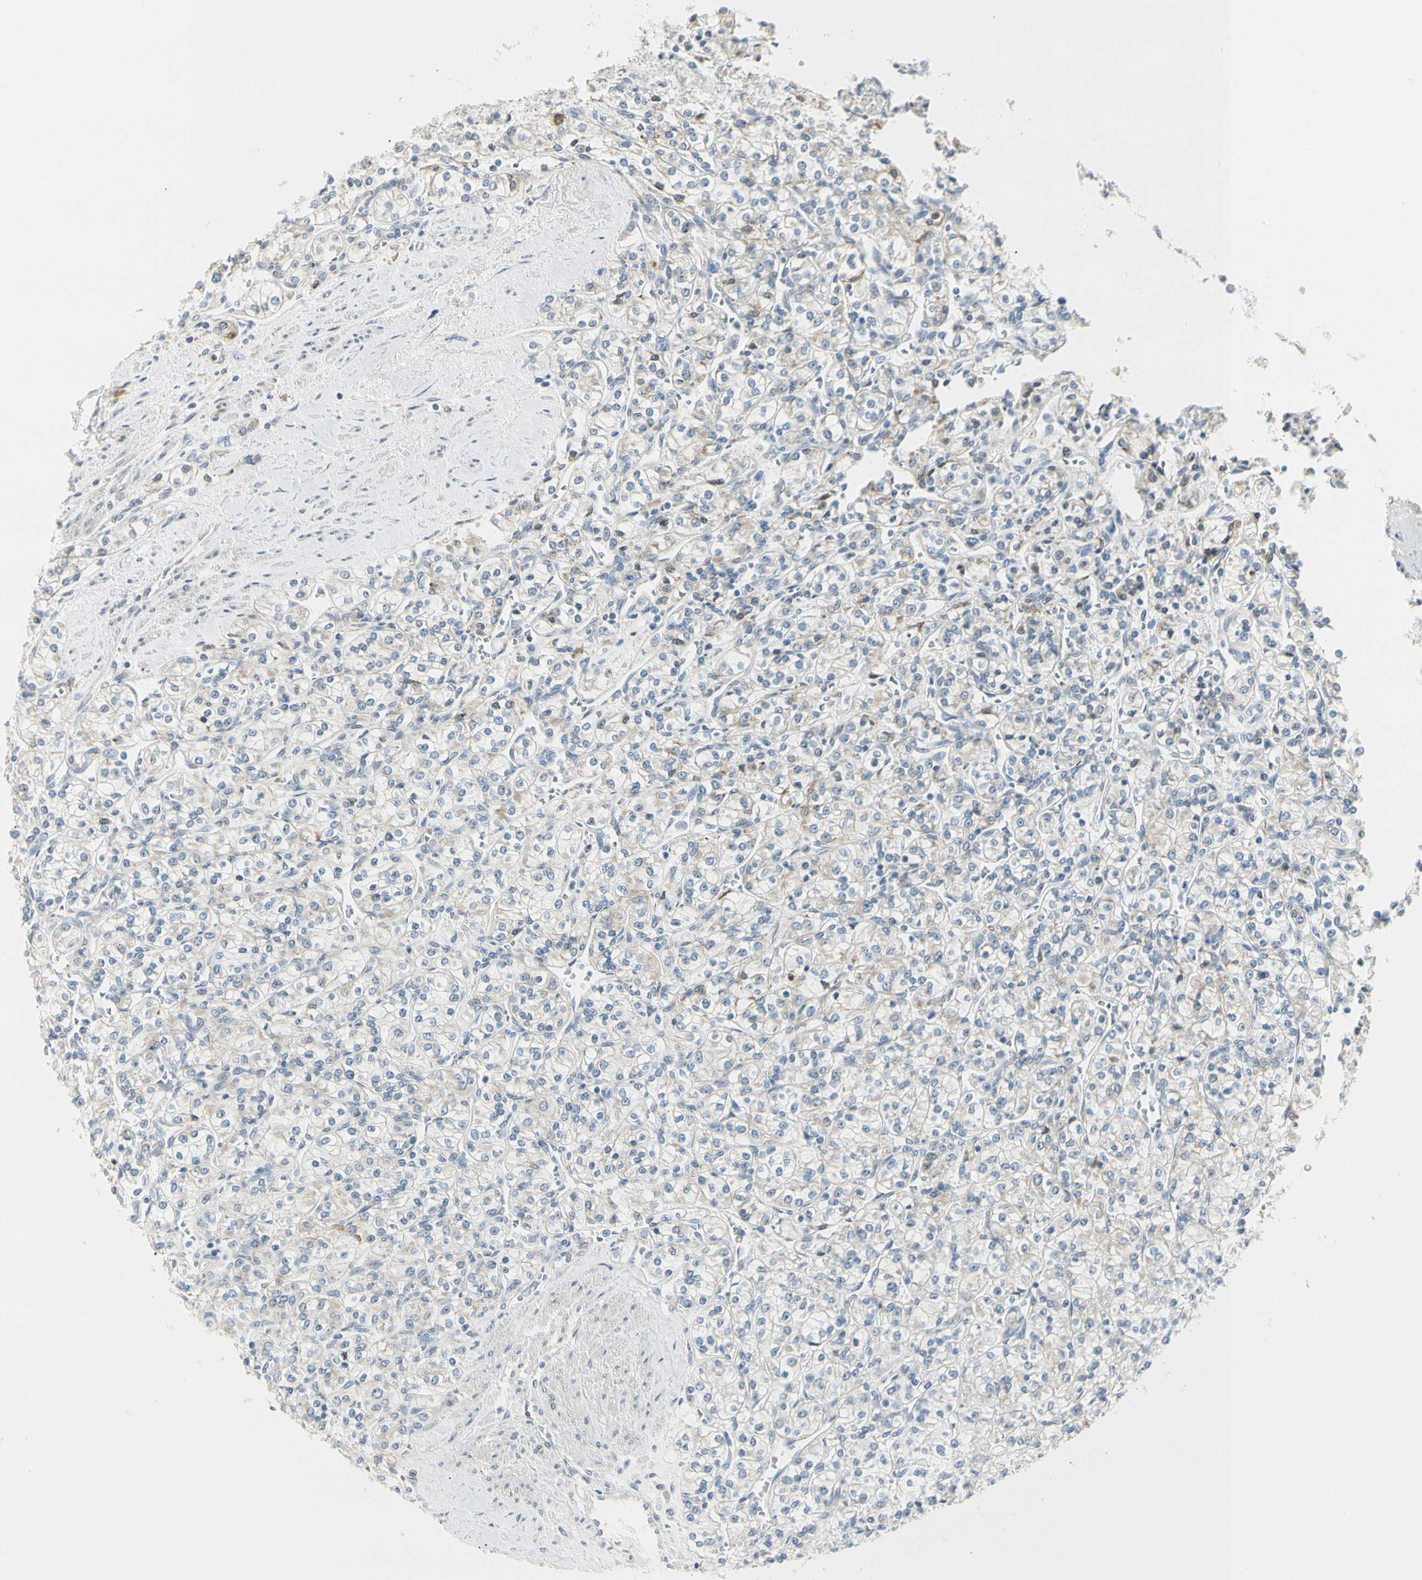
{"staining": {"intensity": "negative", "quantity": "none", "location": "none"}, "tissue": "renal cancer", "cell_type": "Tumor cells", "image_type": "cancer", "snomed": [{"axis": "morphology", "description": "Adenocarcinoma, NOS"}, {"axis": "topography", "description": "Kidney"}], "caption": "DAB immunohistochemical staining of adenocarcinoma (renal) demonstrates no significant positivity in tumor cells.", "gene": "TNFSF11", "patient": {"sex": "male", "age": 77}}